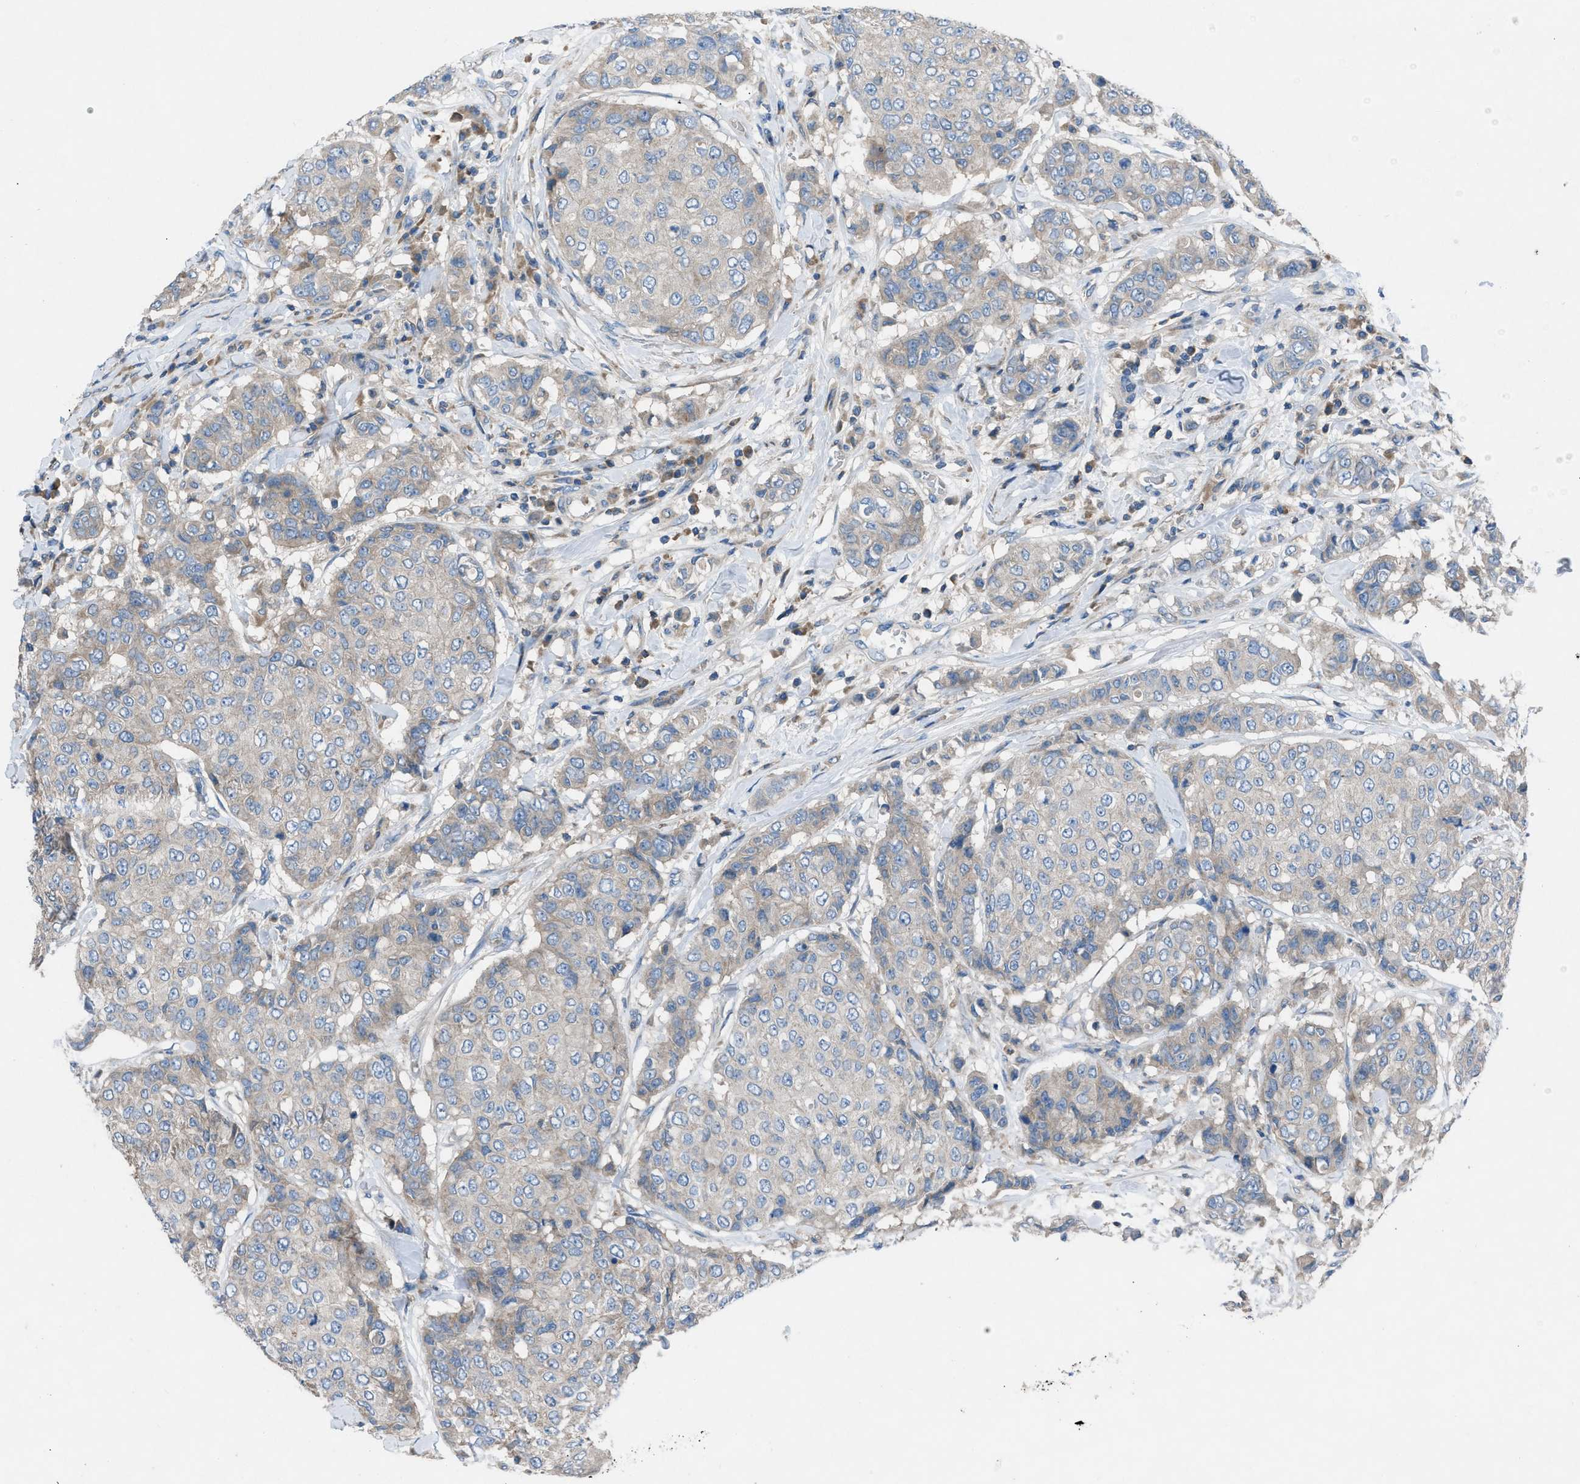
{"staining": {"intensity": "weak", "quantity": "<25%", "location": "cytoplasmic/membranous"}, "tissue": "breast cancer", "cell_type": "Tumor cells", "image_type": "cancer", "snomed": [{"axis": "morphology", "description": "Duct carcinoma"}, {"axis": "topography", "description": "Breast"}], "caption": "This is a micrograph of IHC staining of breast cancer, which shows no expression in tumor cells.", "gene": "GRK6", "patient": {"sex": "female", "age": 27}}